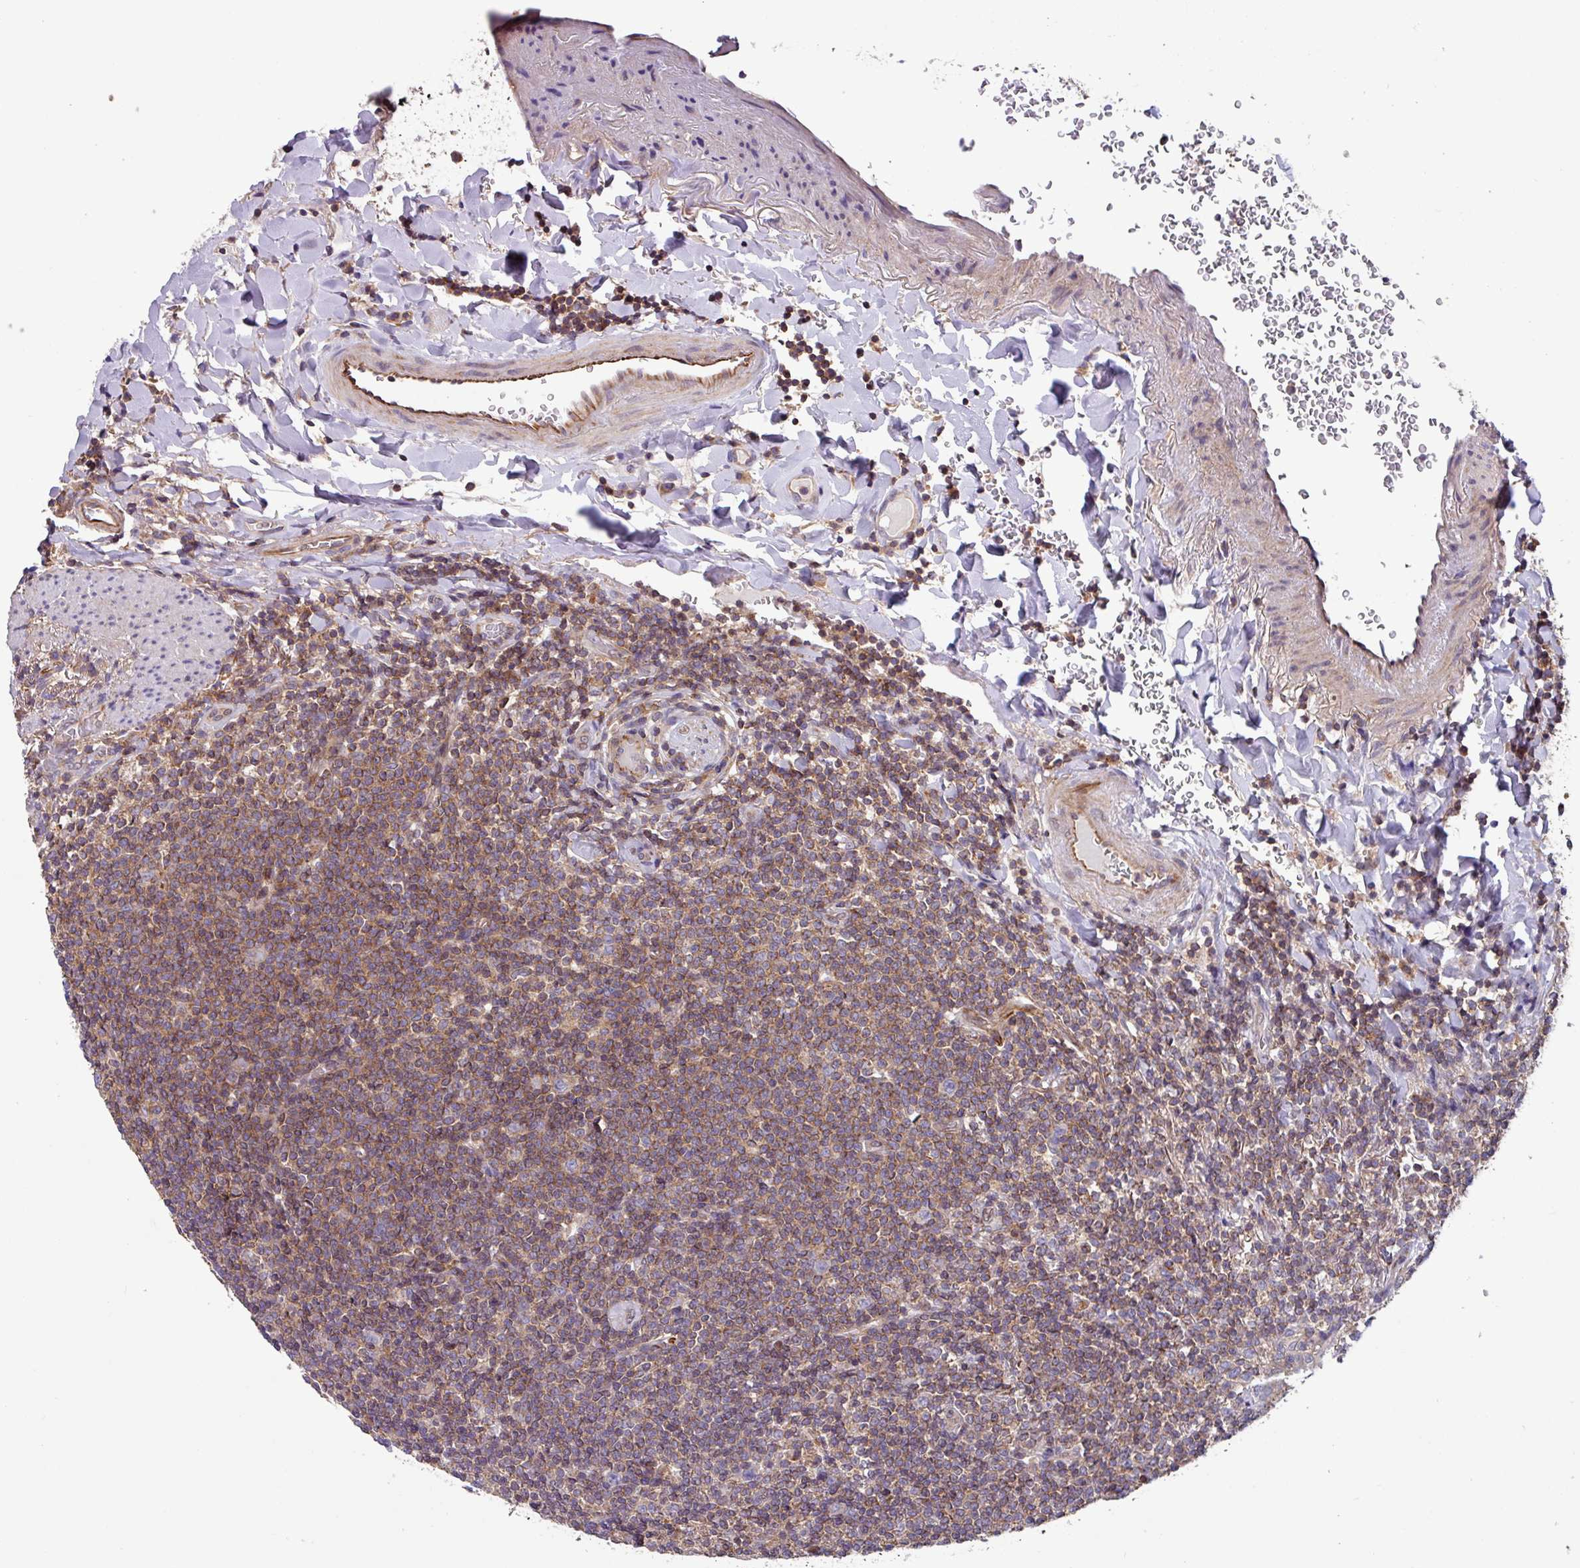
{"staining": {"intensity": "moderate", "quantity": ">75%", "location": "cytoplasmic/membranous"}, "tissue": "lymphoma", "cell_type": "Tumor cells", "image_type": "cancer", "snomed": [{"axis": "morphology", "description": "Malignant lymphoma, non-Hodgkin's type, Low grade"}, {"axis": "topography", "description": "Lung"}], "caption": "There is medium levels of moderate cytoplasmic/membranous expression in tumor cells of lymphoma, as demonstrated by immunohistochemical staining (brown color).", "gene": "PLEKHD1", "patient": {"sex": "female", "age": 71}}